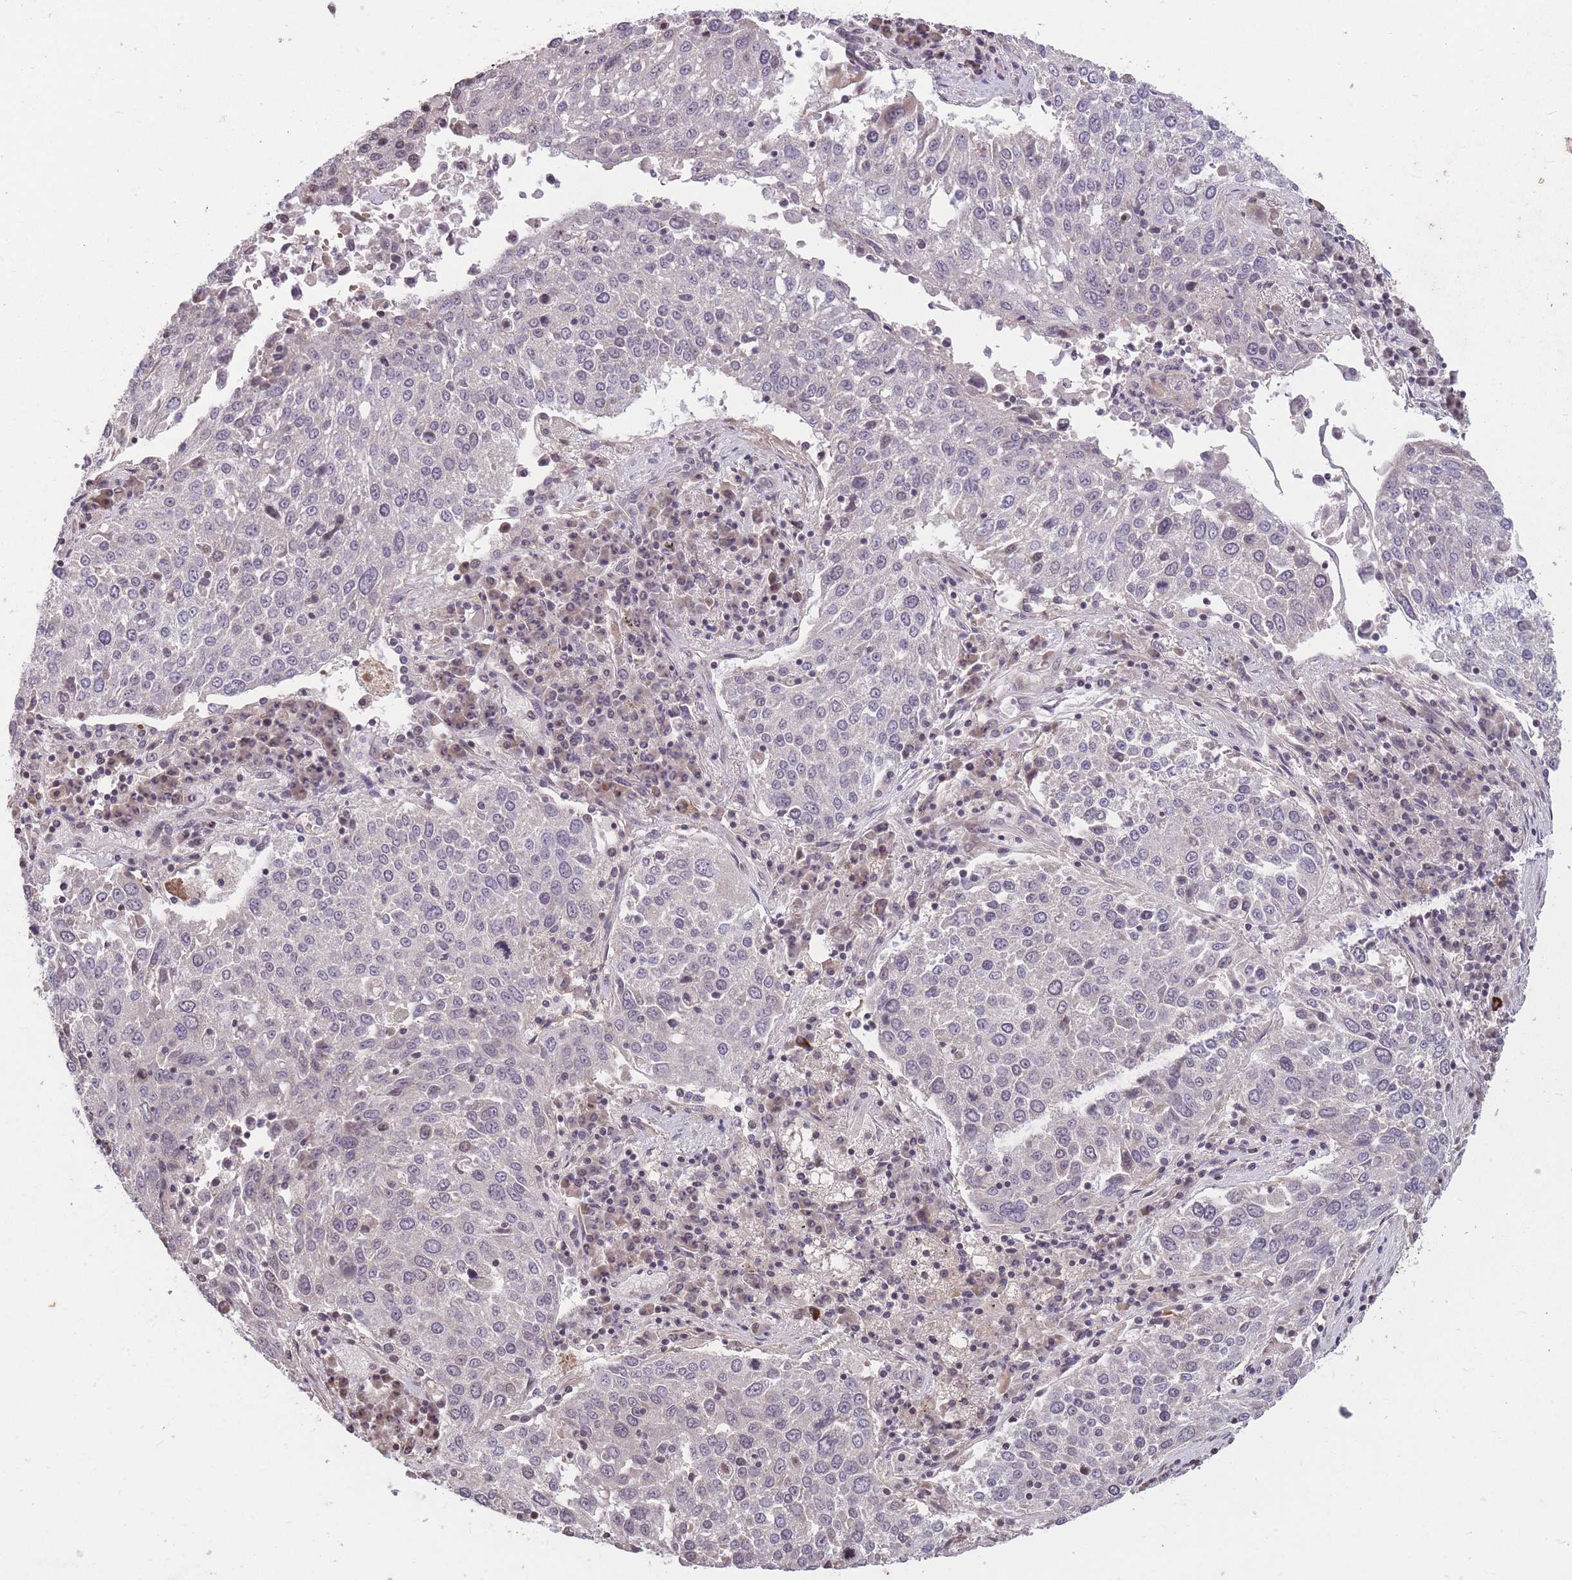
{"staining": {"intensity": "negative", "quantity": "none", "location": "none"}, "tissue": "lung cancer", "cell_type": "Tumor cells", "image_type": "cancer", "snomed": [{"axis": "morphology", "description": "Squamous cell carcinoma, NOS"}, {"axis": "topography", "description": "Lung"}], "caption": "Protein analysis of squamous cell carcinoma (lung) reveals no significant positivity in tumor cells. (Immunohistochemistry (ihc), brightfield microscopy, high magnification).", "gene": "GGT5", "patient": {"sex": "male", "age": 65}}